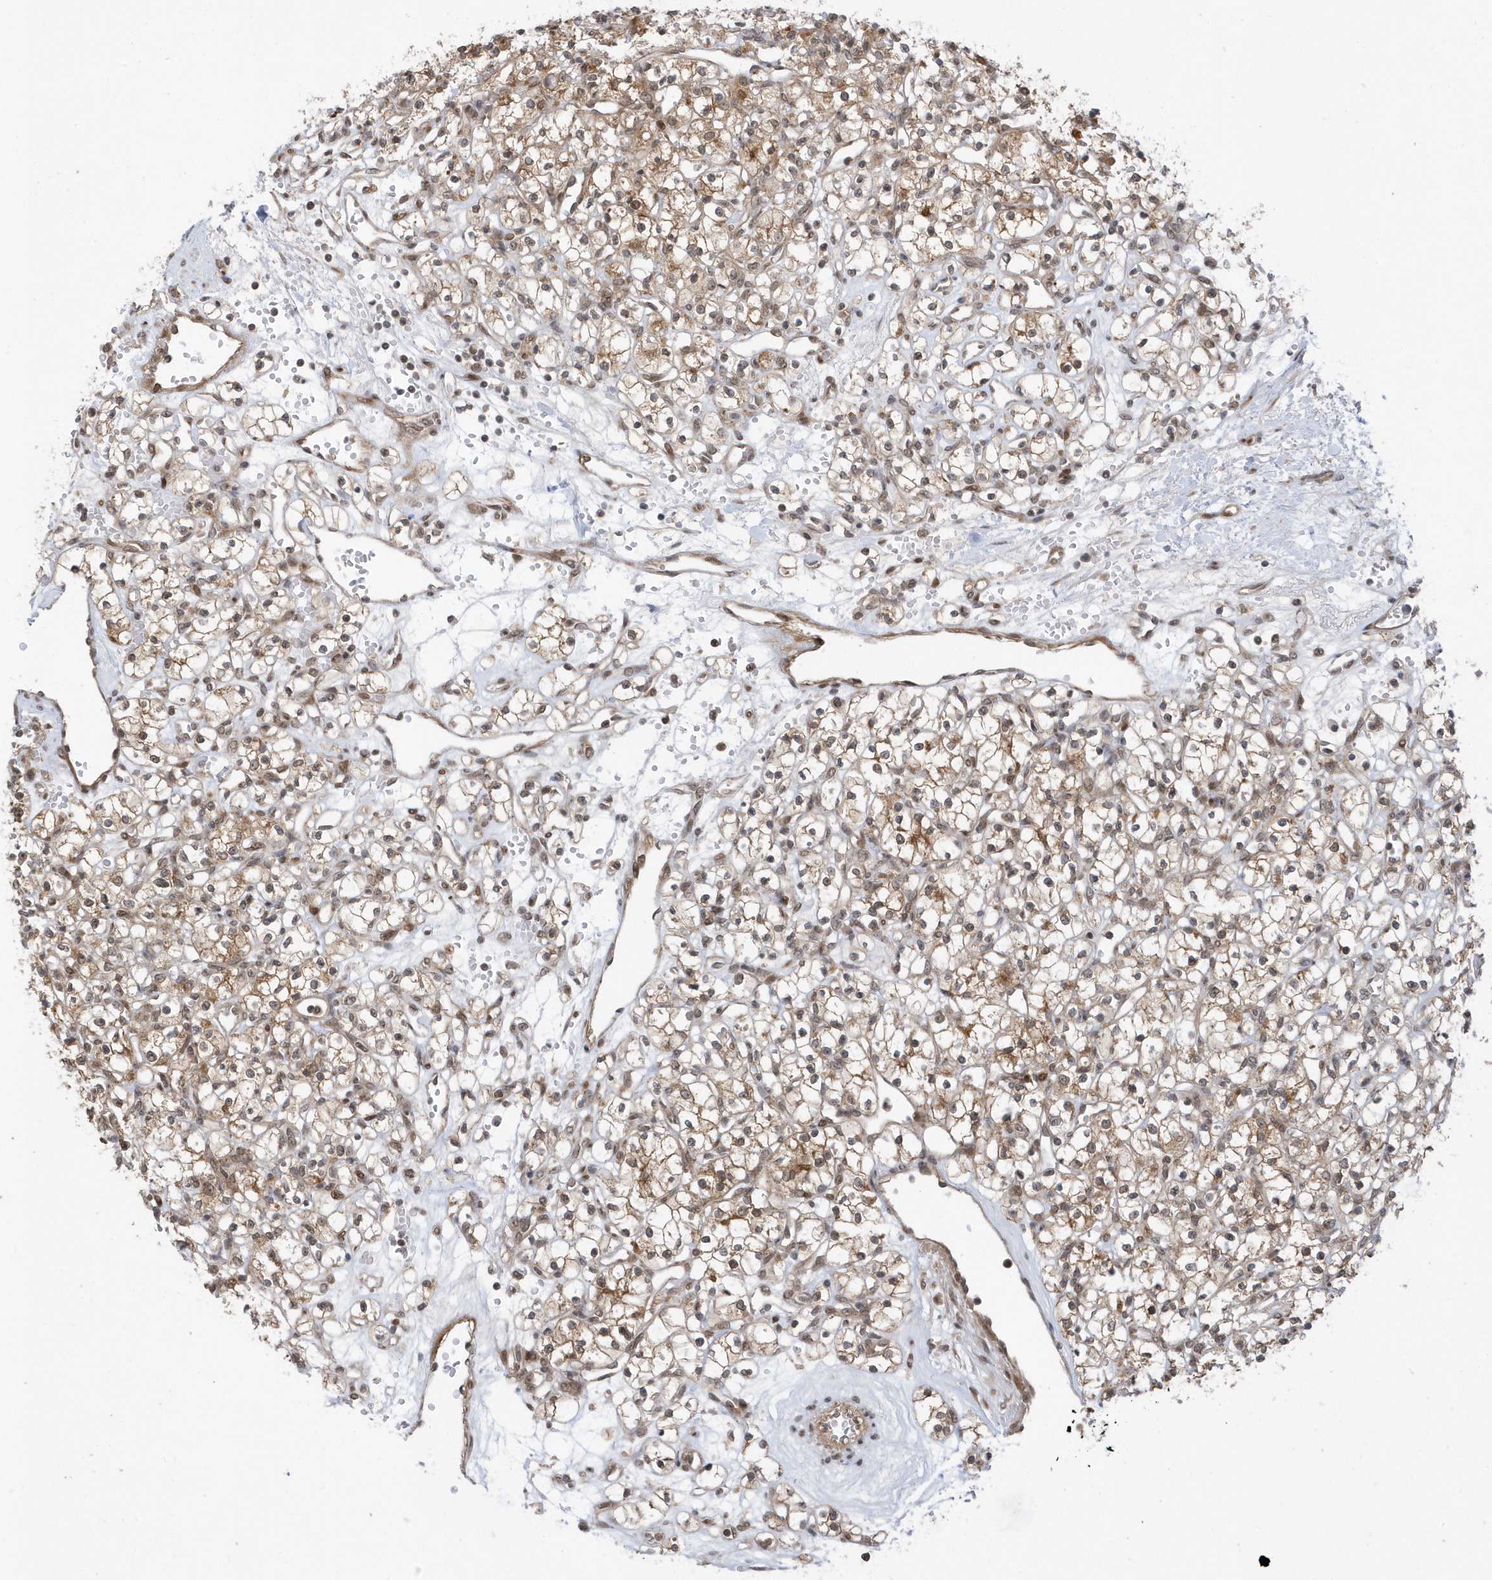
{"staining": {"intensity": "moderate", "quantity": ">75%", "location": "cytoplasmic/membranous,nuclear"}, "tissue": "renal cancer", "cell_type": "Tumor cells", "image_type": "cancer", "snomed": [{"axis": "morphology", "description": "Adenocarcinoma, NOS"}, {"axis": "topography", "description": "Kidney"}], "caption": "Protein staining by immunohistochemistry (IHC) demonstrates moderate cytoplasmic/membranous and nuclear expression in about >75% of tumor cells in renal adenocarcinoma.", "gene": "USP53", "patient": {"sex": "female", "age": 59}}